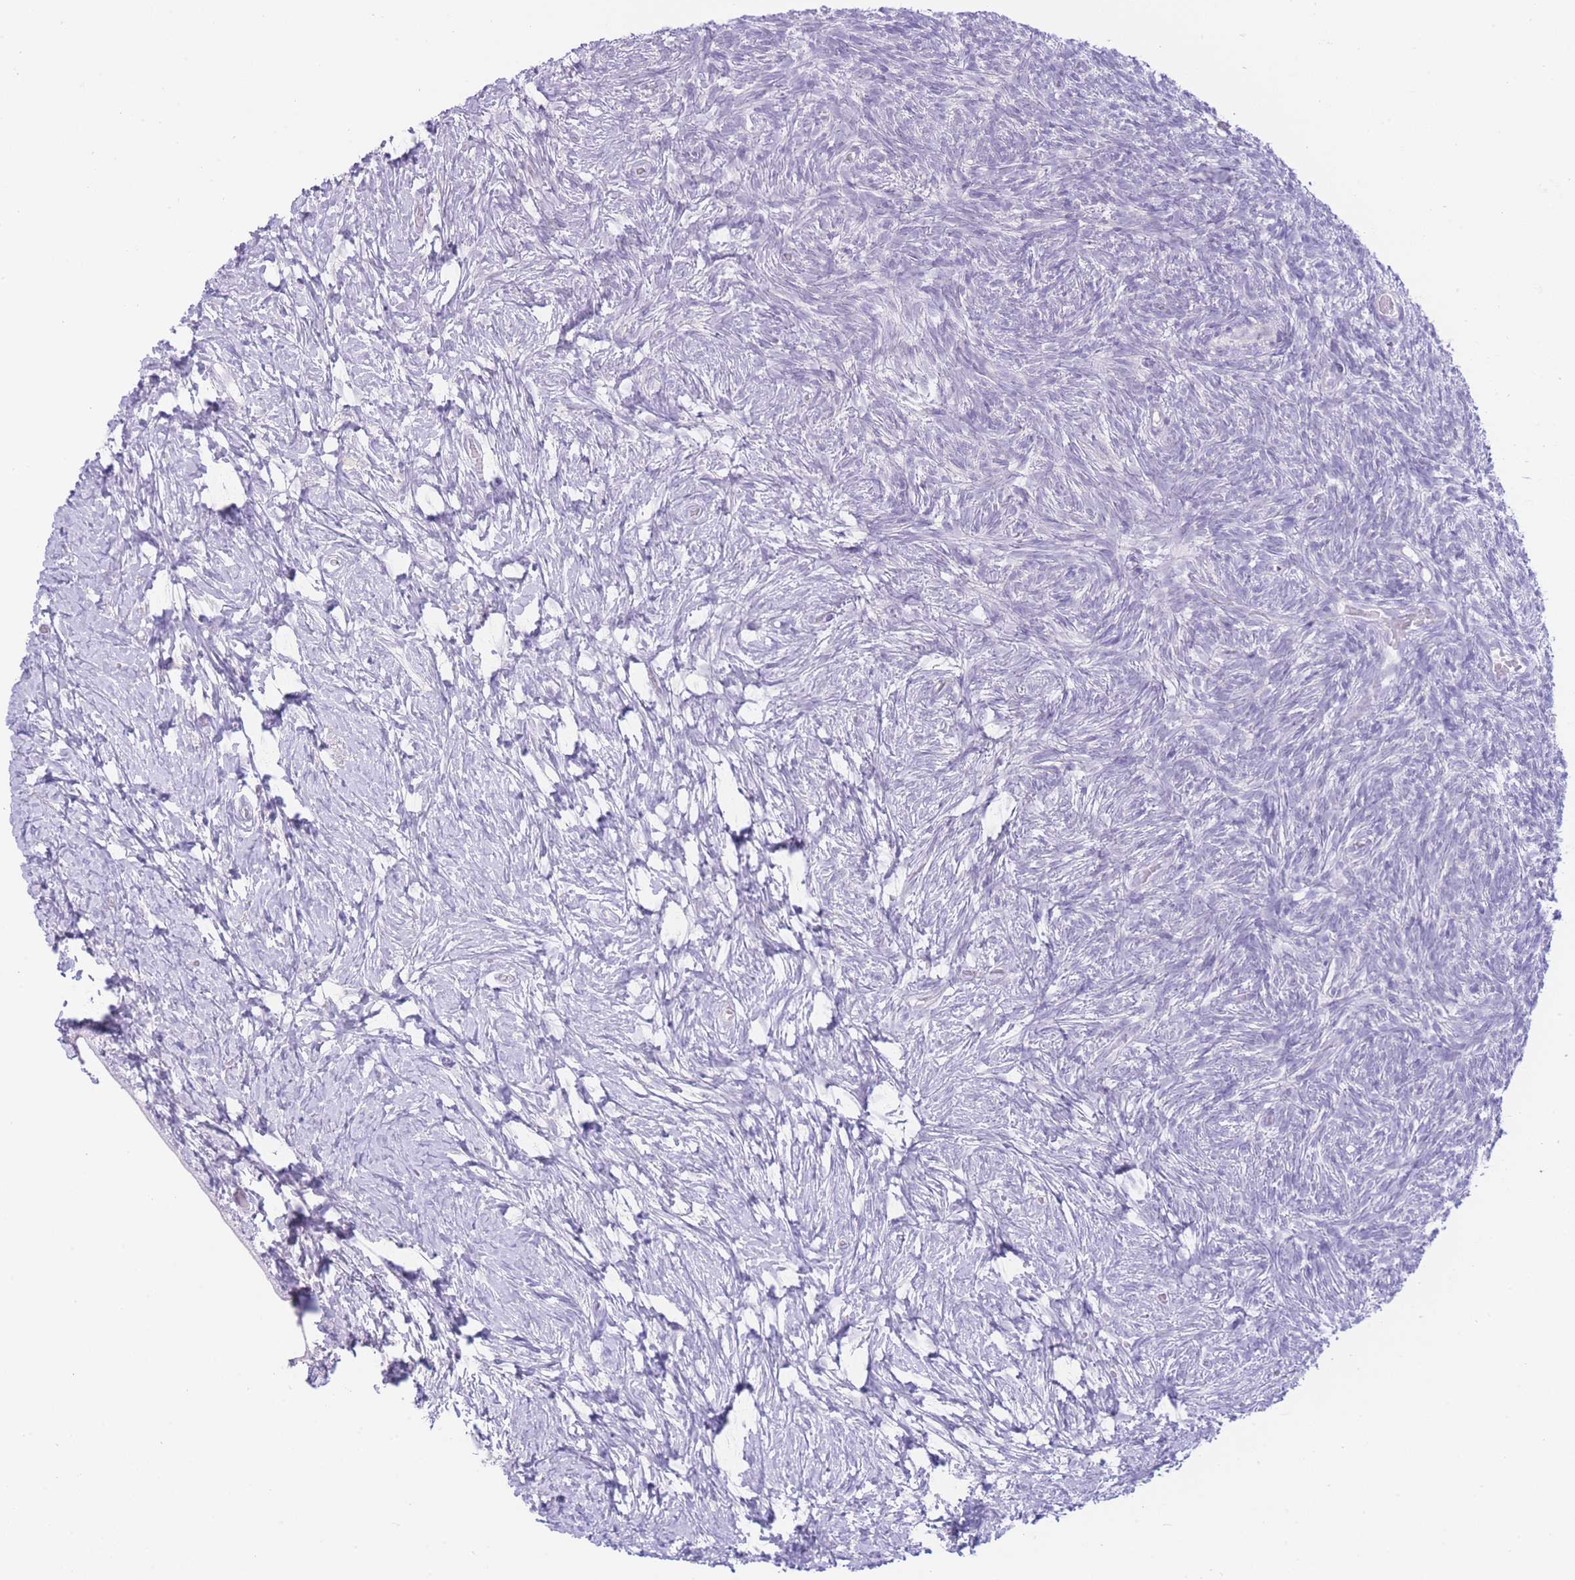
{"staining": {"intensity": "negative", "quantity": "none", "location": "none"}, "tissue": "ovary", "cell_type": "Ovarian stroma cells", "image_type": "normal", "snomed": [{"axis": "morphology", "description": "Normal tissue, NOS"}, {"axis": "topography", "description": "Ovary"}], "caption": "The image demonstrates no significant positivity in ovarian stroma cells of ovary. (Immunohistochemistry (ihc), brightfield microscopy, high magnification).", "gene": "ZNF212", "patient": {"sex": "female", "age": 39}}